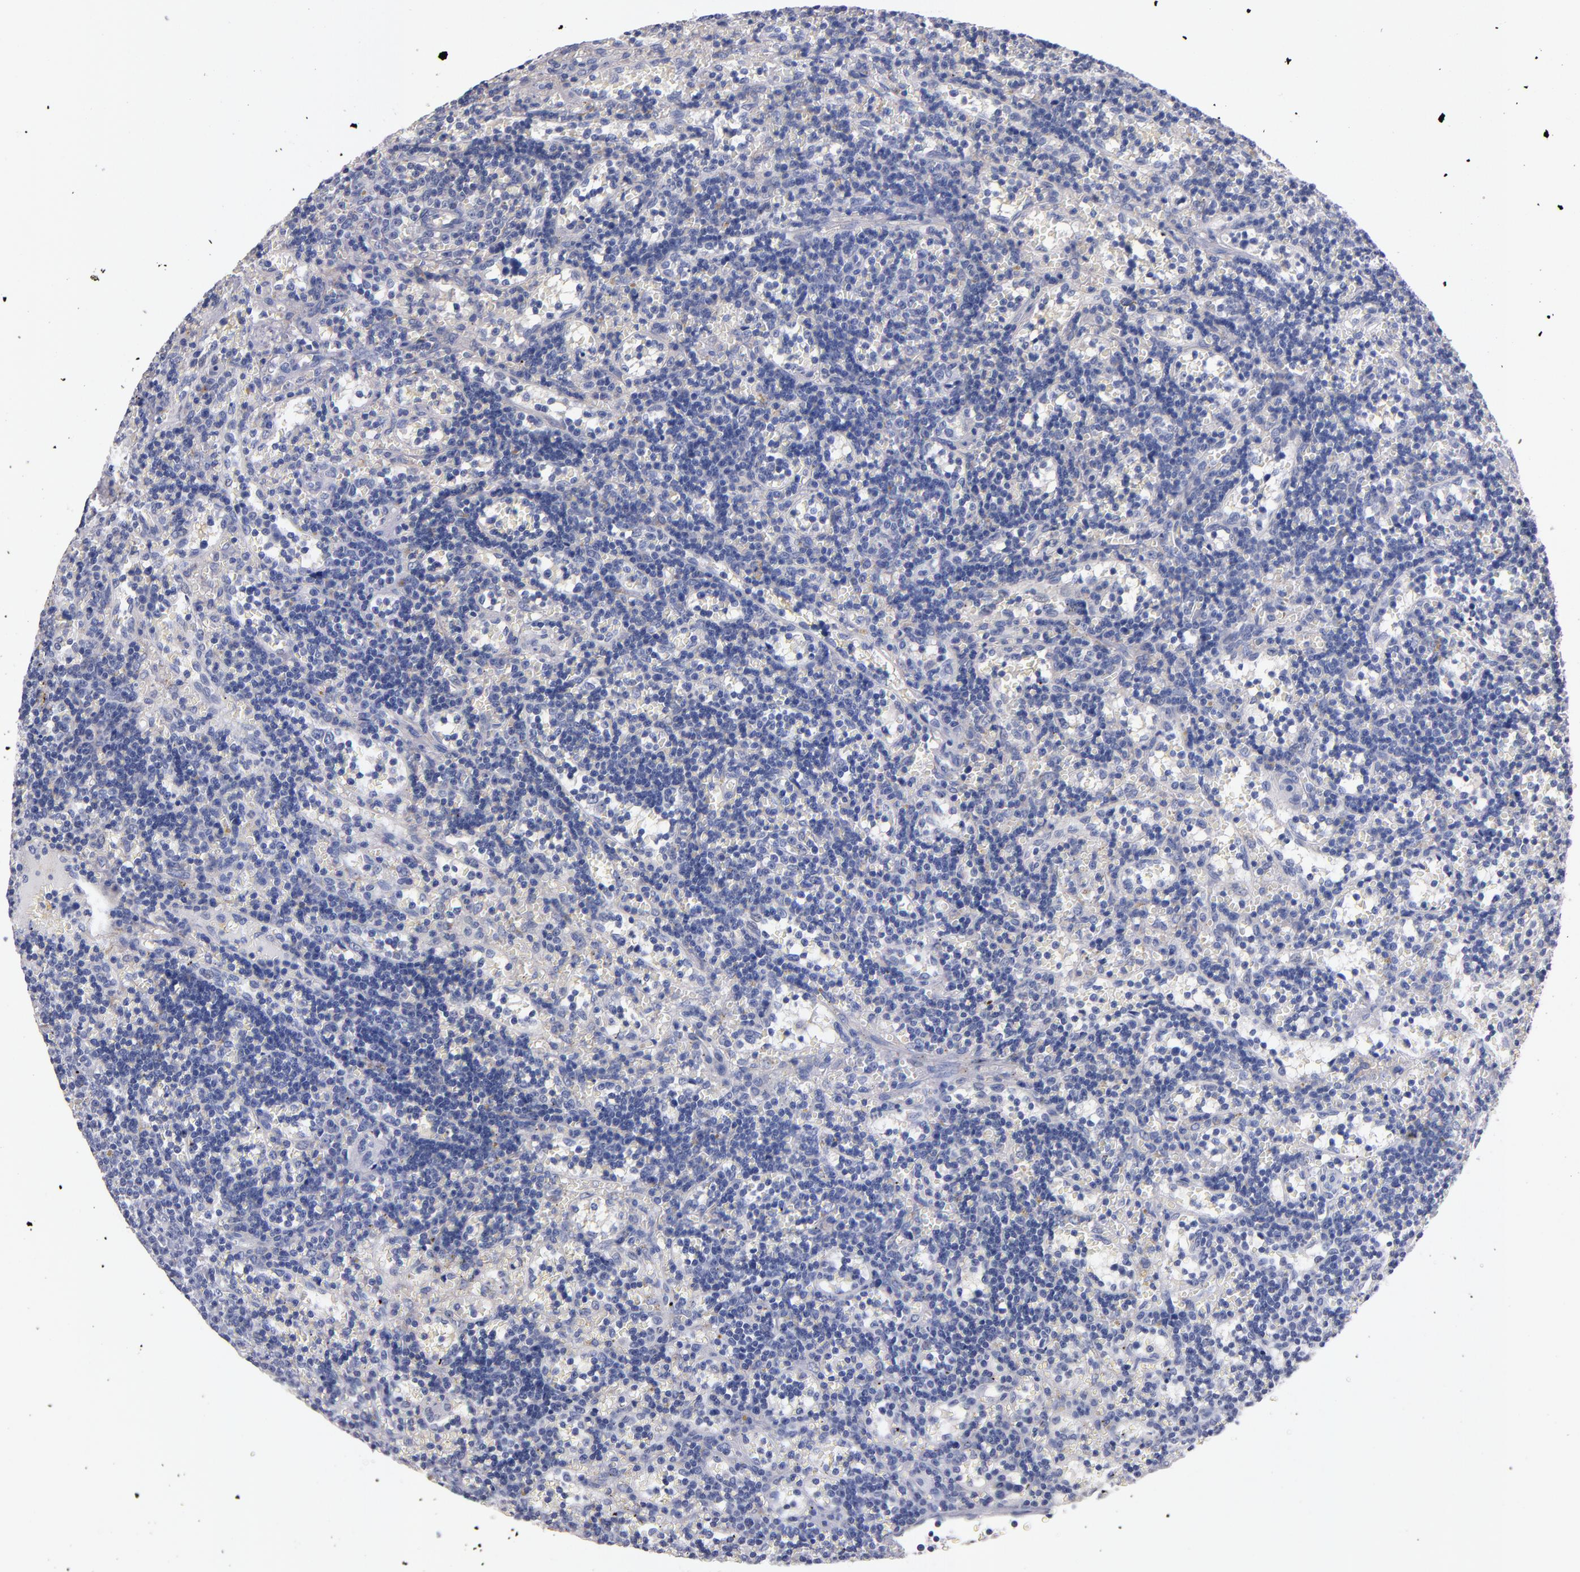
{"staining": {"intensity": "negative", "quantity": "none", "location": "none"}, "tissue": "lymphoma", "cell_type": "Tumor cells", "image_type": "cancer", "snomed": [{"axis": "morphology", "description": "Malignant lymphoma, non-Hodgkin's type, Low grade"}, {"axis": "topography", "description": "Spleen"}], "caption": "This is a photomicrograph of immunohistochemistry (IHC) staining of lymphoma, which shows no staining in tumor cells.", "gene": "CNTNAP2", "patient": {"sex": "male", "age": 60}}